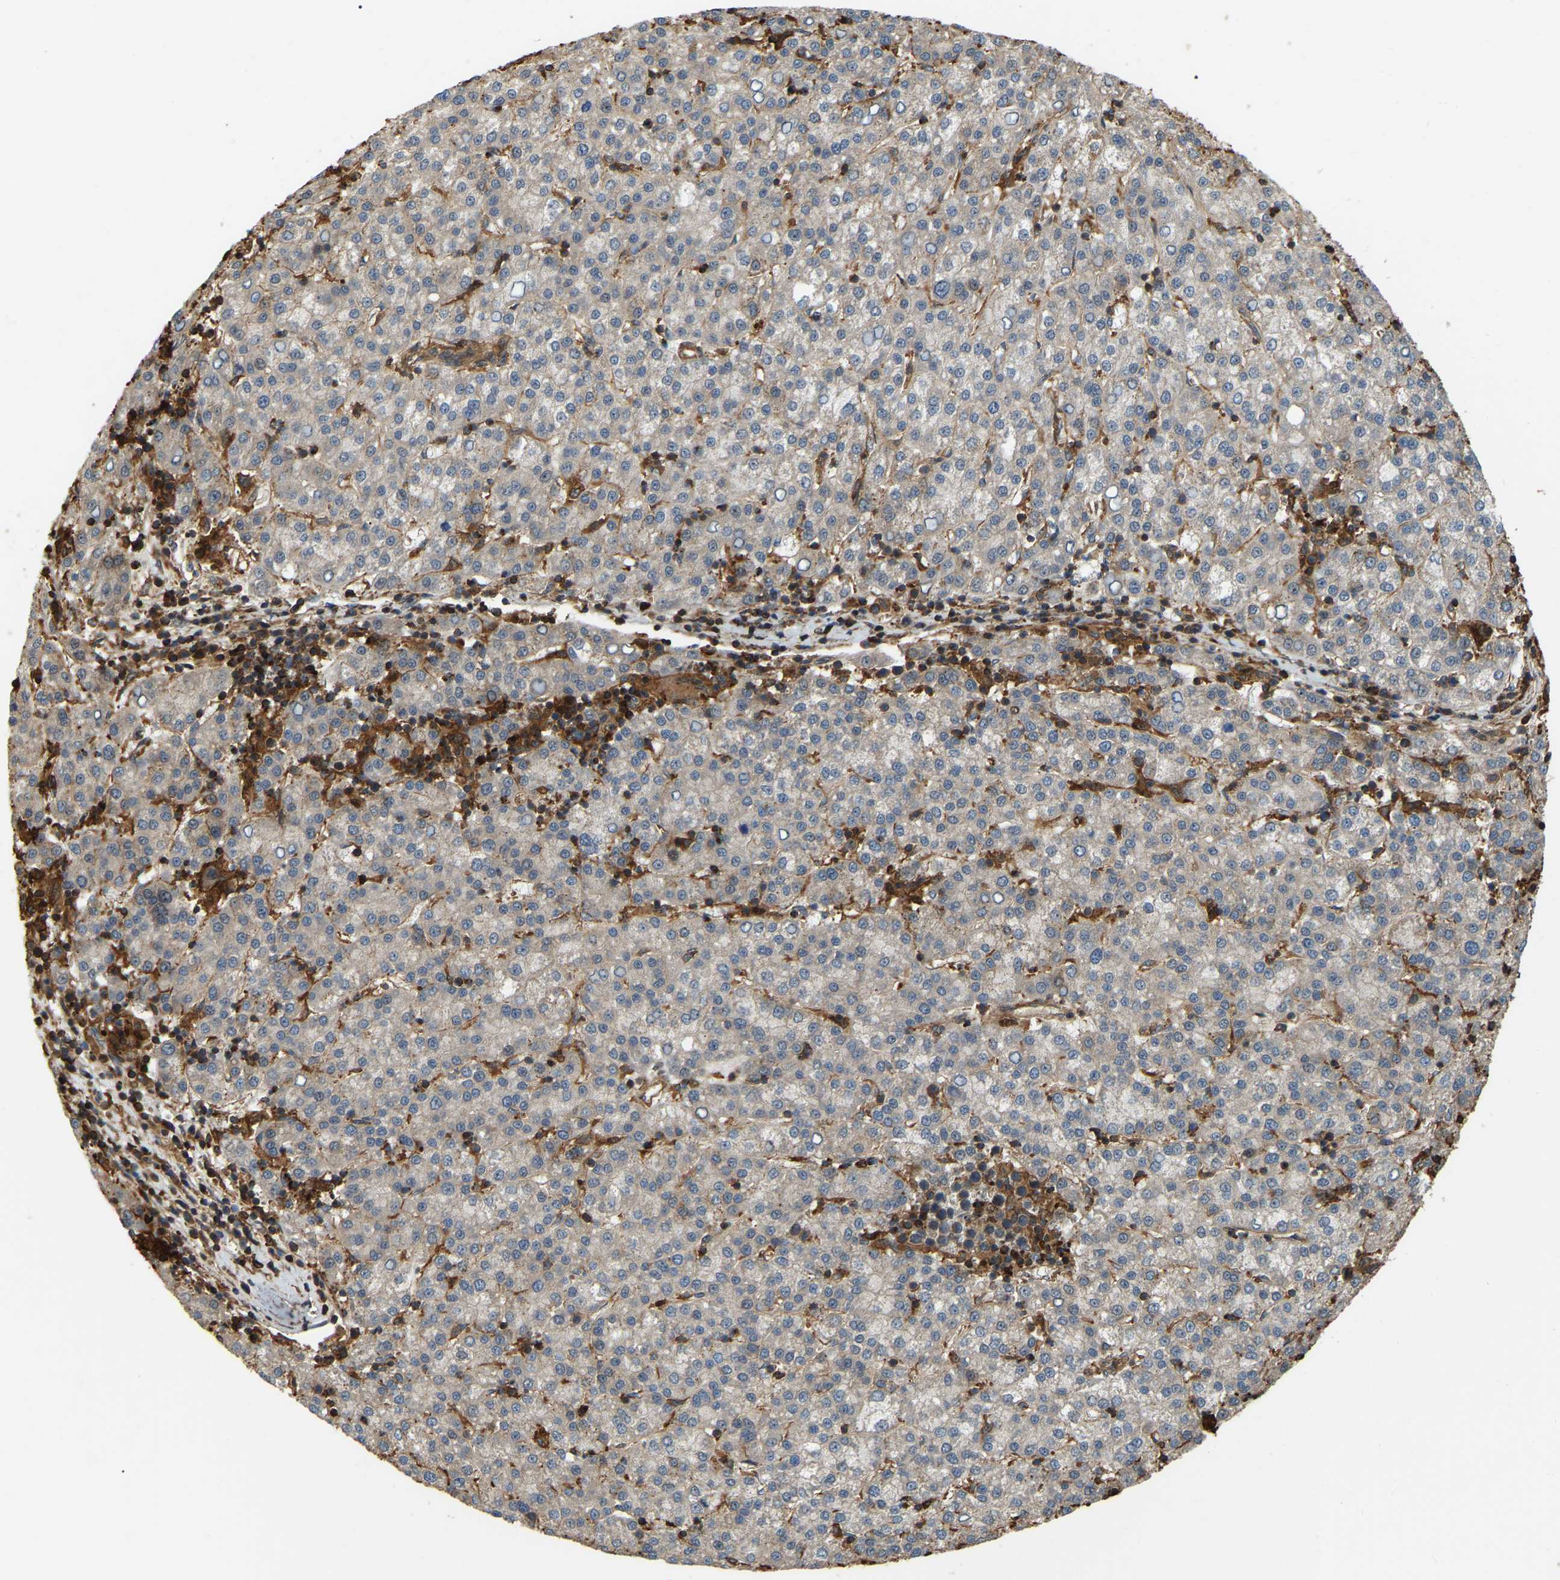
{"staining": {"intensity": "weak", "quantity": "<25%", "location": "cytoplasmic/membranous"}, "tissue": "liver cancer", "cell_type": "Tumor cells", "image_type": "cancer", "snomed": [{"axis": "morphology", "description": "Carcinoma, Hepatocellular, NOS"}, {"axis": "topography", "description": "Liver"}], "caption": "A high-resolution micrograph shows IHC staining of liver cancer (hepatocellular carcinoma), which exhibits no significant positivity in tumor cells. (DAB (3,3'-diaminobenzidine) IHC visualized using brightfield microscopy, high magnification).", "gene": "SAMD9L", "patient": {"sex": "female", "age": 58}}